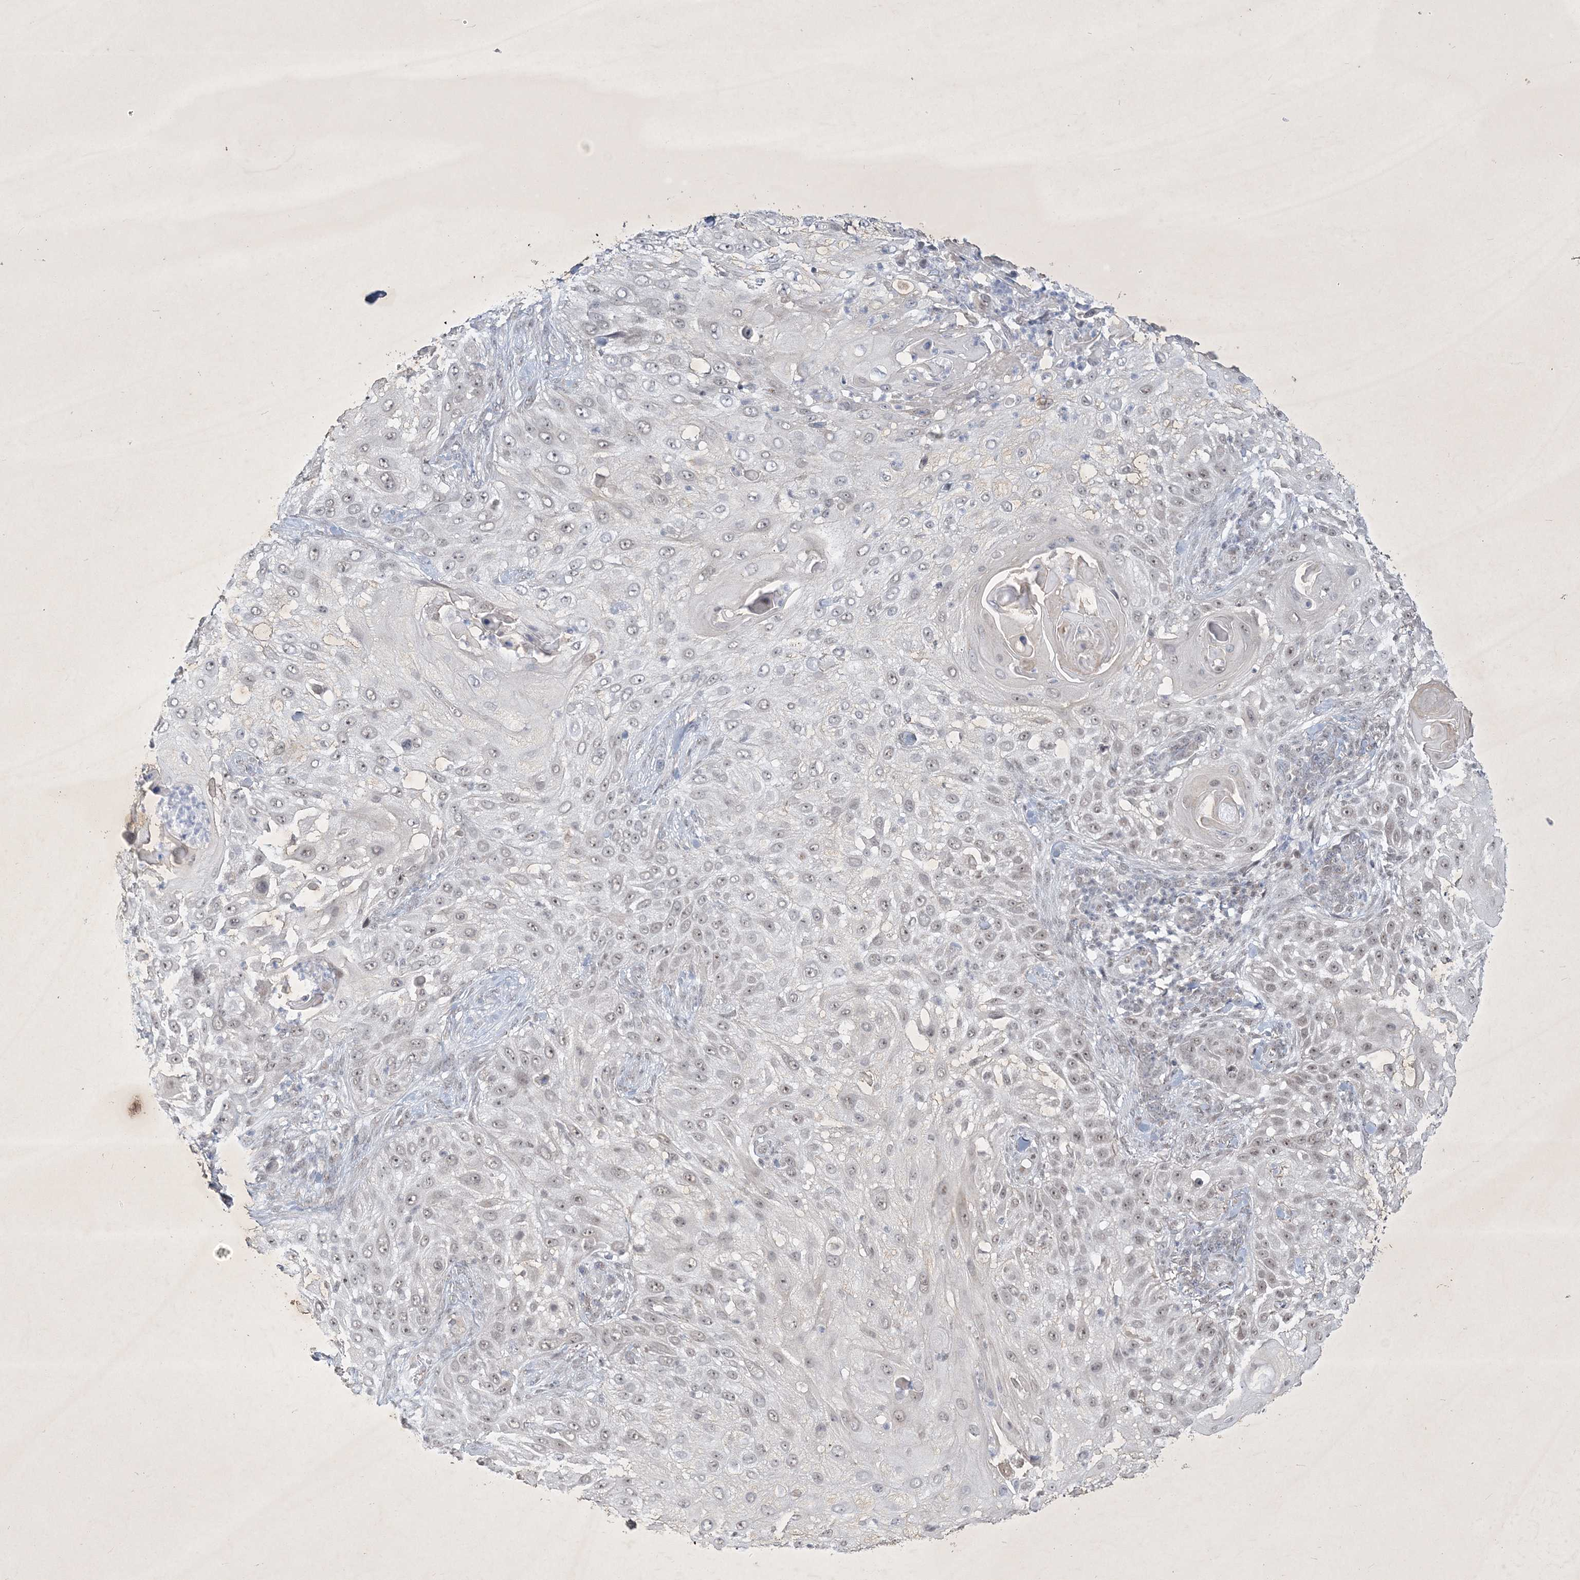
{"staining": {"intensity": "weak", "quantity": "<25%", "location": "nuclear"}, "tissue": "skin cancer", "cell_type": "Tumor cells", "image_type": "cancer", "snomed": [{"axis": "morphology", "description": "Squamous cell carcinoma, NOS"}, {"axis": "topography", "description": "Skin"}], "caption": "DAB immunohistochemical staining of skin cancer (squamous cell carcinoma) shows no significant expression in tumor cells.", "gene": "ZBTB9", "patient": {"sex": "female", "age": 44}}